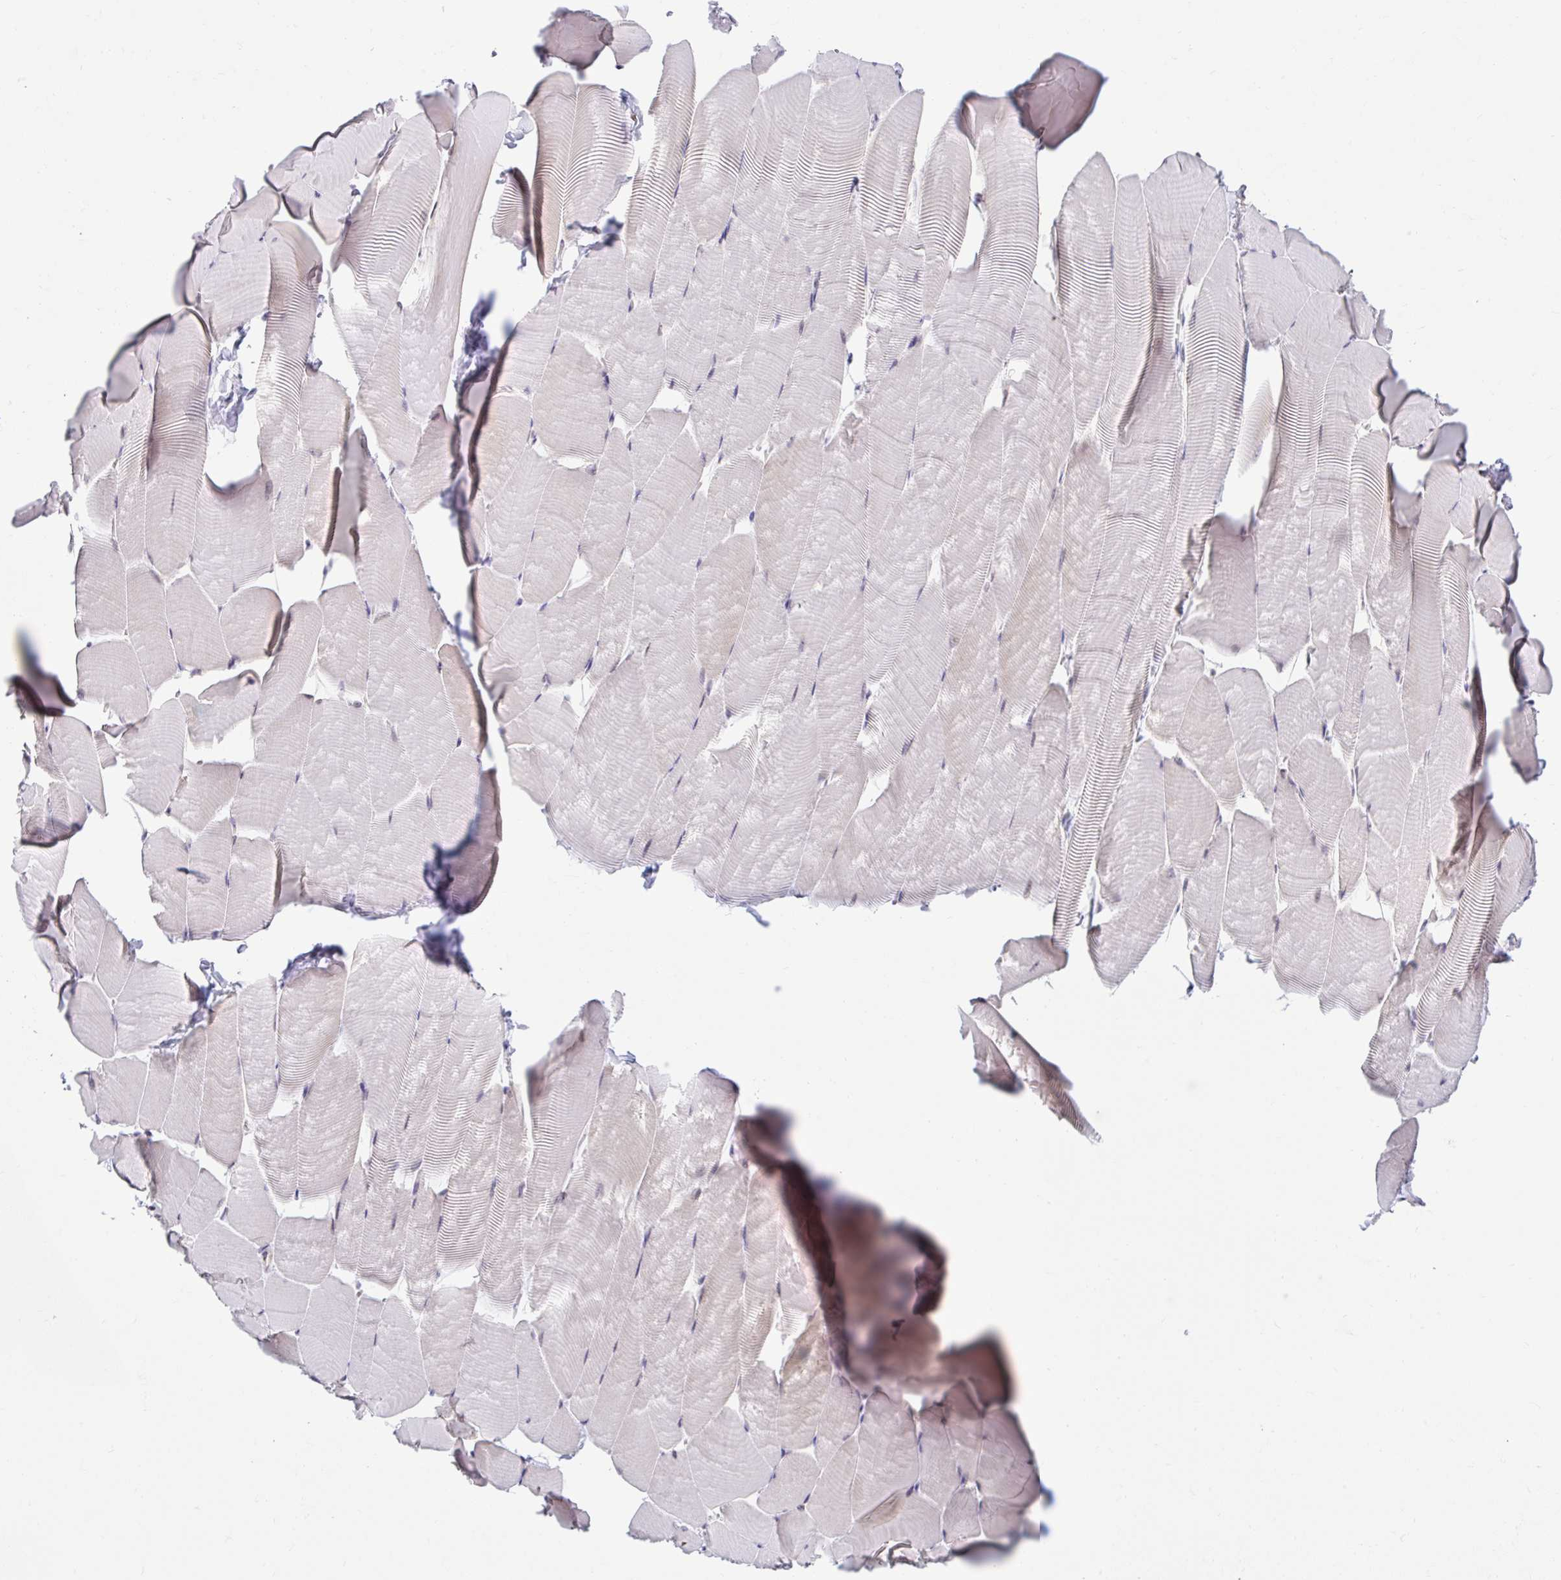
{"staining": {"intensity": "weak", "quantity": "<25%", "location": "cytoplasmic/membranous"}, "tissue": "skeletal muscle", "cell_type": "Myocytes", "image_type": "normal", "snomed": [{"axis": "morphology", "description": "Normal tissue, NOS"}, {"axis": "topography", "description": "Skeletal muscle"}], "caption": "Immunohistochemistry (IHC) histopathology image of normal skeletal muscle: skeletal muscle stained with DAB (3,3'-diaminobenzidine) shows no significant protein expression in myocytes.", "gene": "NT5C1B", "patient": {"sex": "male", "age": 25}}